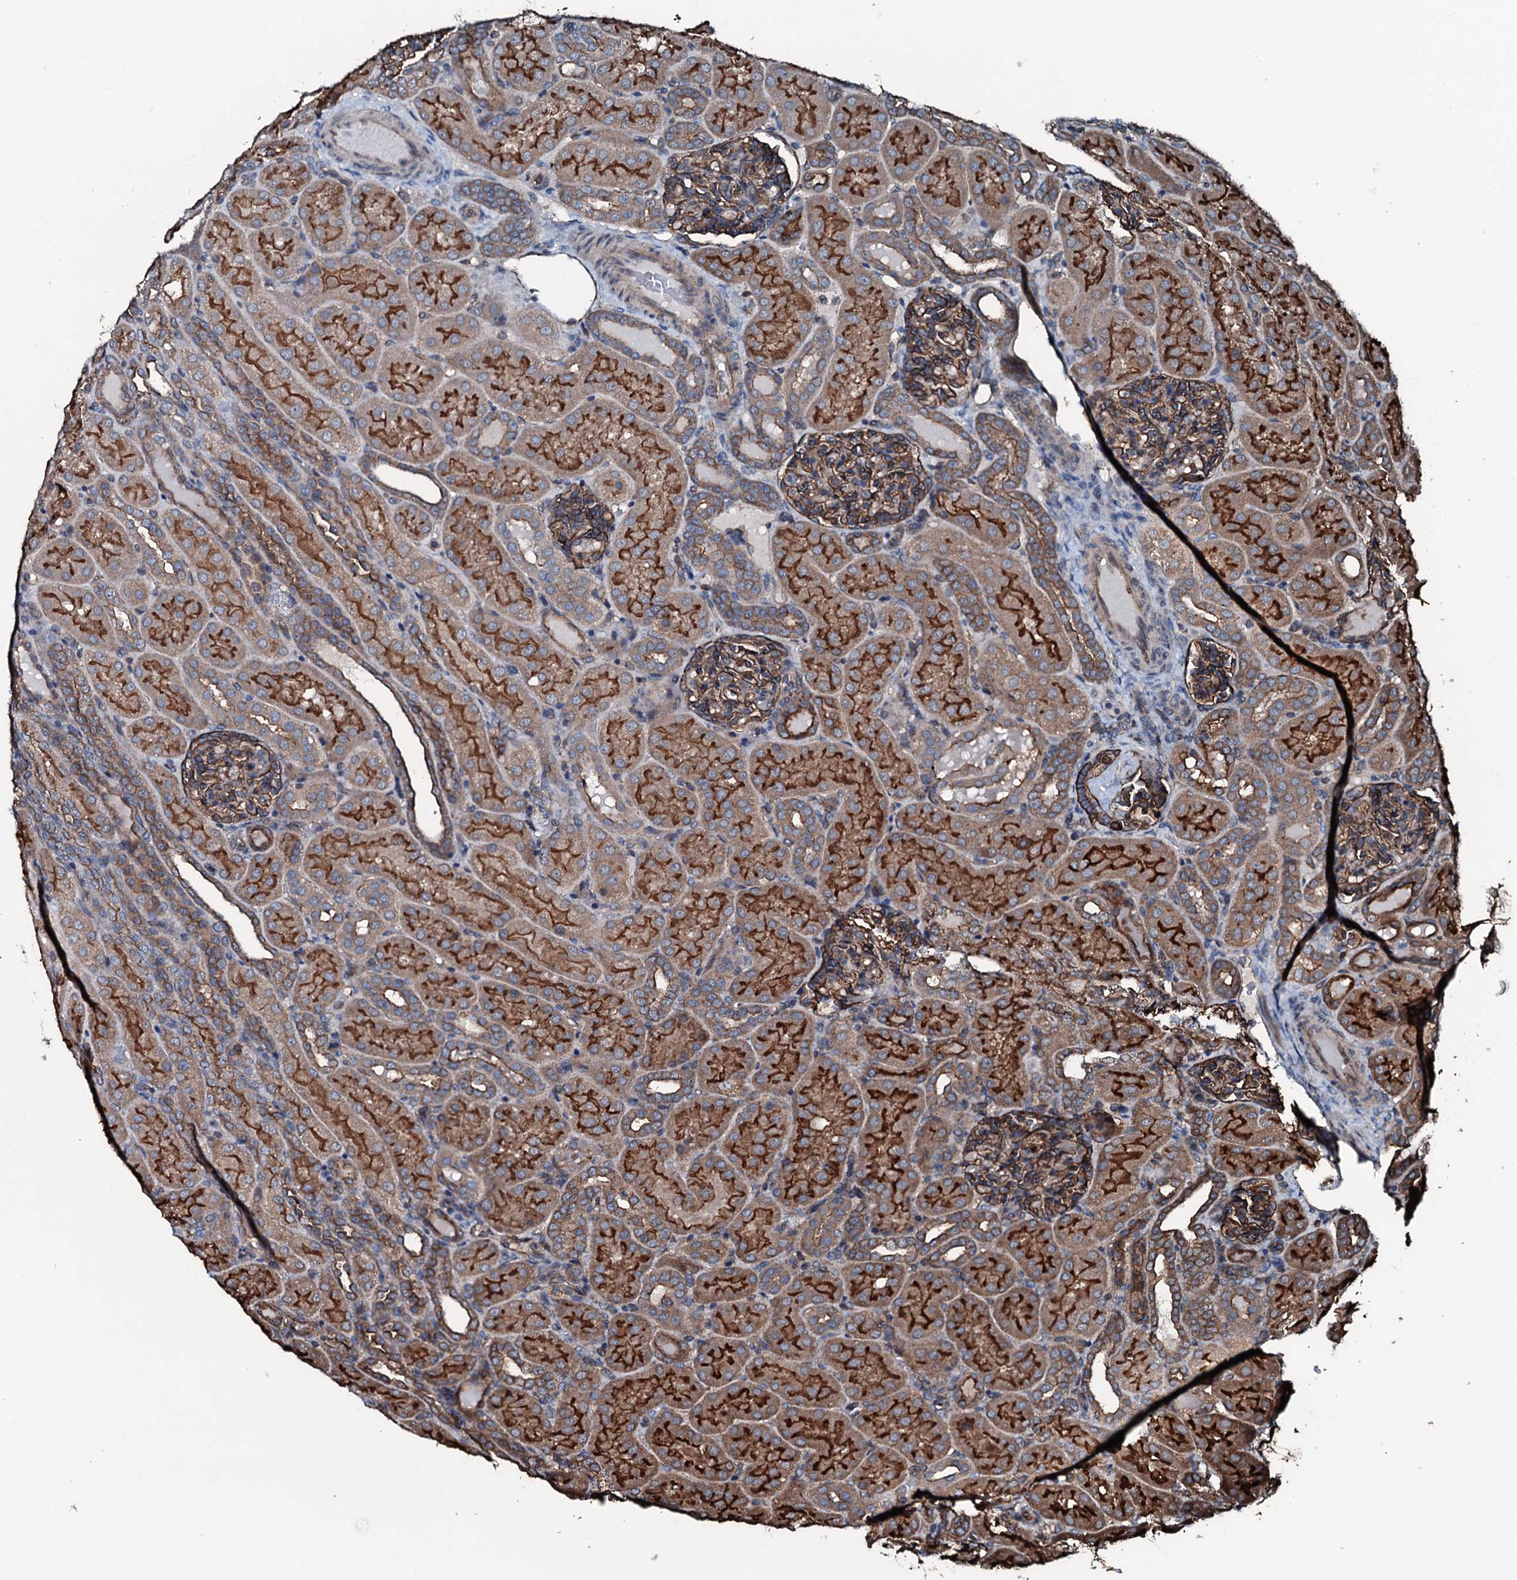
{"staining": {"intensity": "moderate", "quantity": ">75%", "location": "cytoplasmic/membranous"}, "tissue": "kidney", "cell_type": "Cells in glomeruli", "image_type": "normal", "snomed": [{"axis": "morphology", "description": "Normal tissue, NOS"}, {"axis": "topography", "description": "Kidney"}], "caption": "A photomicrograph of human kidney stained for a protein reveals moderate cytoplasmic/membranous brown staining in cells in glomeruli. (DAB = brown stain, brightfield microscopy at high magnification).", "gene": "SLC25A38", "patient": {"sex": "male", "age": 1}}